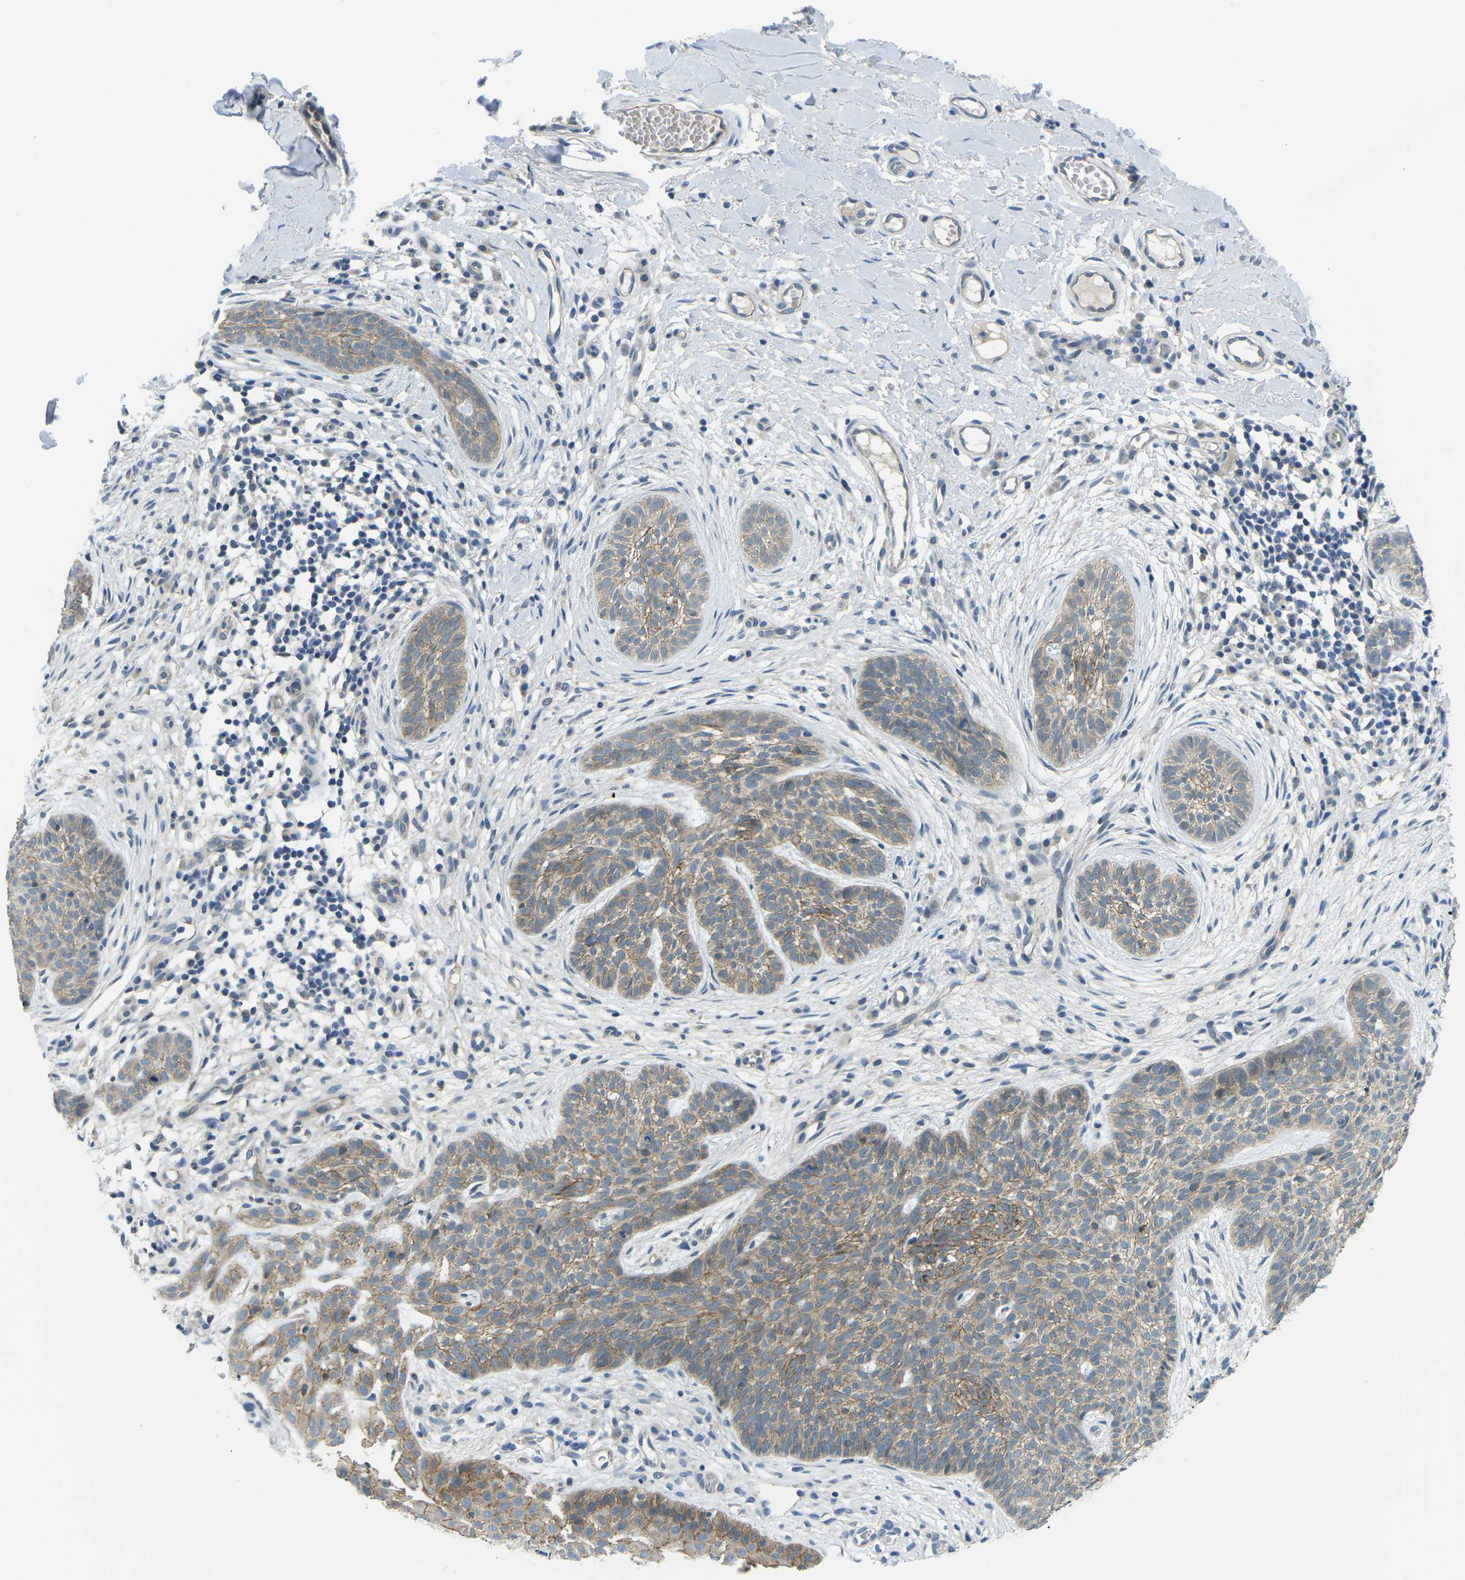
{"staining": {"intensity": "moderate", "quantity": ">75%", "location": "cytoplasmic/membranous"}, "tissue": "skin cancer", "cell_type": "Tumor cells", "image_type": "cancer", "snomed": [{"axis": "morphology", "description": "Basal cell carcinoma"}, {"axis": "topography", "description": "Skin"}], "caption": "This photomicrograph exhibits IHC staining of skin cancer, with medium moderate cytoplasmic/membranous staining in about >75% of tumor cells.", "gene": "CTNND1", "patient": {"sex": "female", "age": 59}}